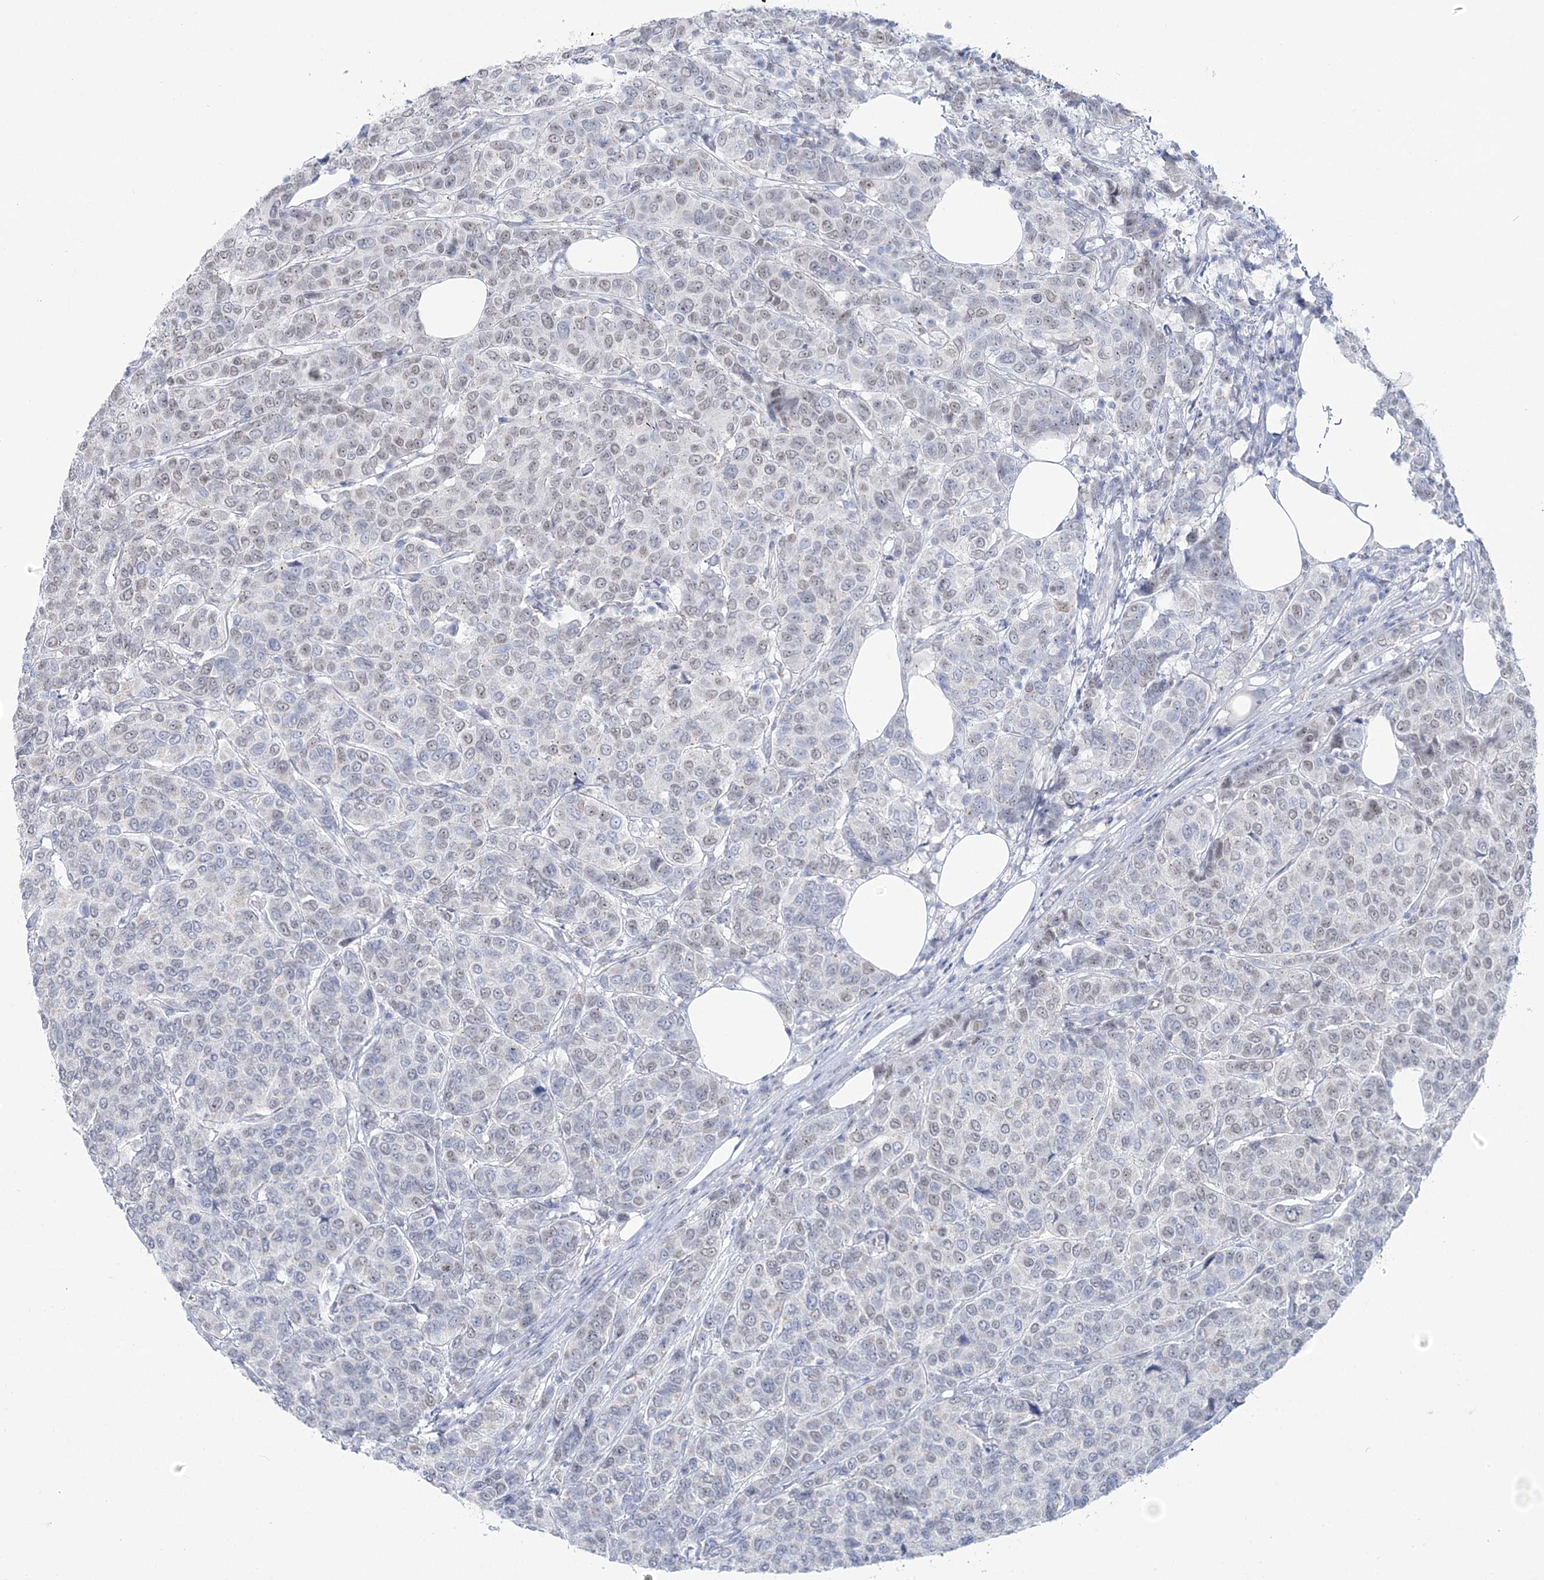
{"staining": {"intensity": "weak", "quantity": "<25%", "location": "nuclear"}, "tissue": "breast cancer", "cell_type": "Tumor cells", "image_type": "cancer", "snomed": [{"axis": "morphology", "description": "Duct carcinoma"}, {"axis": "topography", "description": "Breast"}], "caption": "IHC image of human breast cancer (invasive ductal carcinoma) stained for a protein (brown), which reveals no staining in tumor cells.", "gene": "ZNF843", "patient": {"sex": "female", "age": 55}}